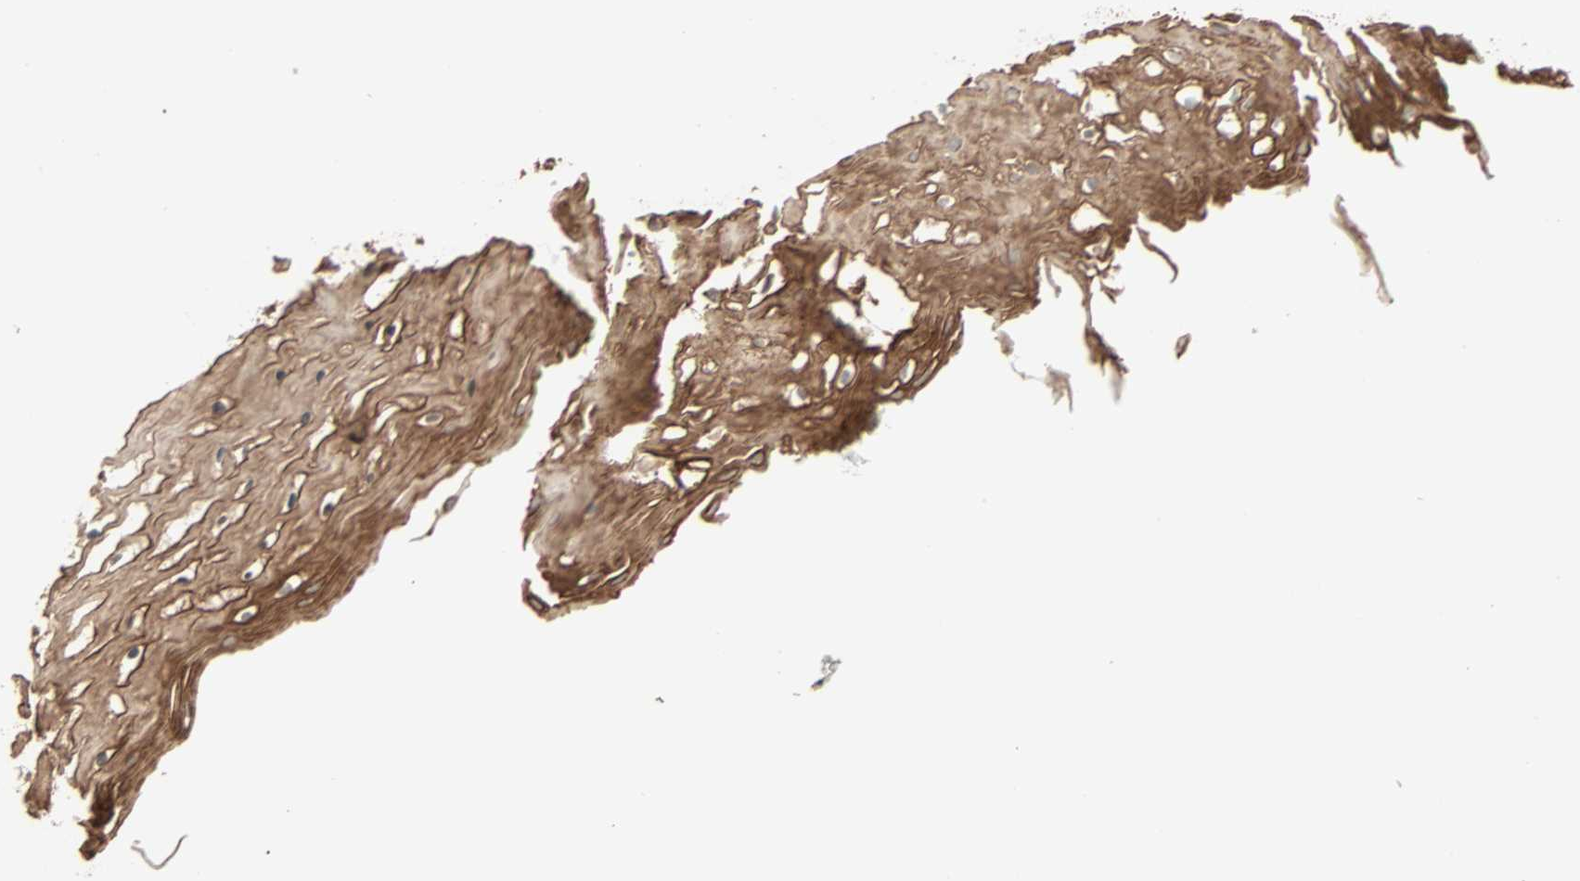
{"staining": {"intensity": "moderate", "quantity": ">75%", "location": "cytoplasmic/membranous"}, "tissue": "vagina", "cell_type": "Squamous epithelial cells", "image_type": "normal", "snomed": [{"axis": "morphology", "description": "Normal tissue, NOS"}, {"axis": "topography", "description": "Vagina"}], "caption": "Immunohistochemical staining of unremarkable human vagina demonstrates medium levels of moderate cytoplasmic/membranous expression in approximately >75% of squamous epithelial cells. (Brightfield microscopy of DAB IHC at high magnification).", "gene": "CALCRL", "patient": {"sex": "female", "age": 34}}